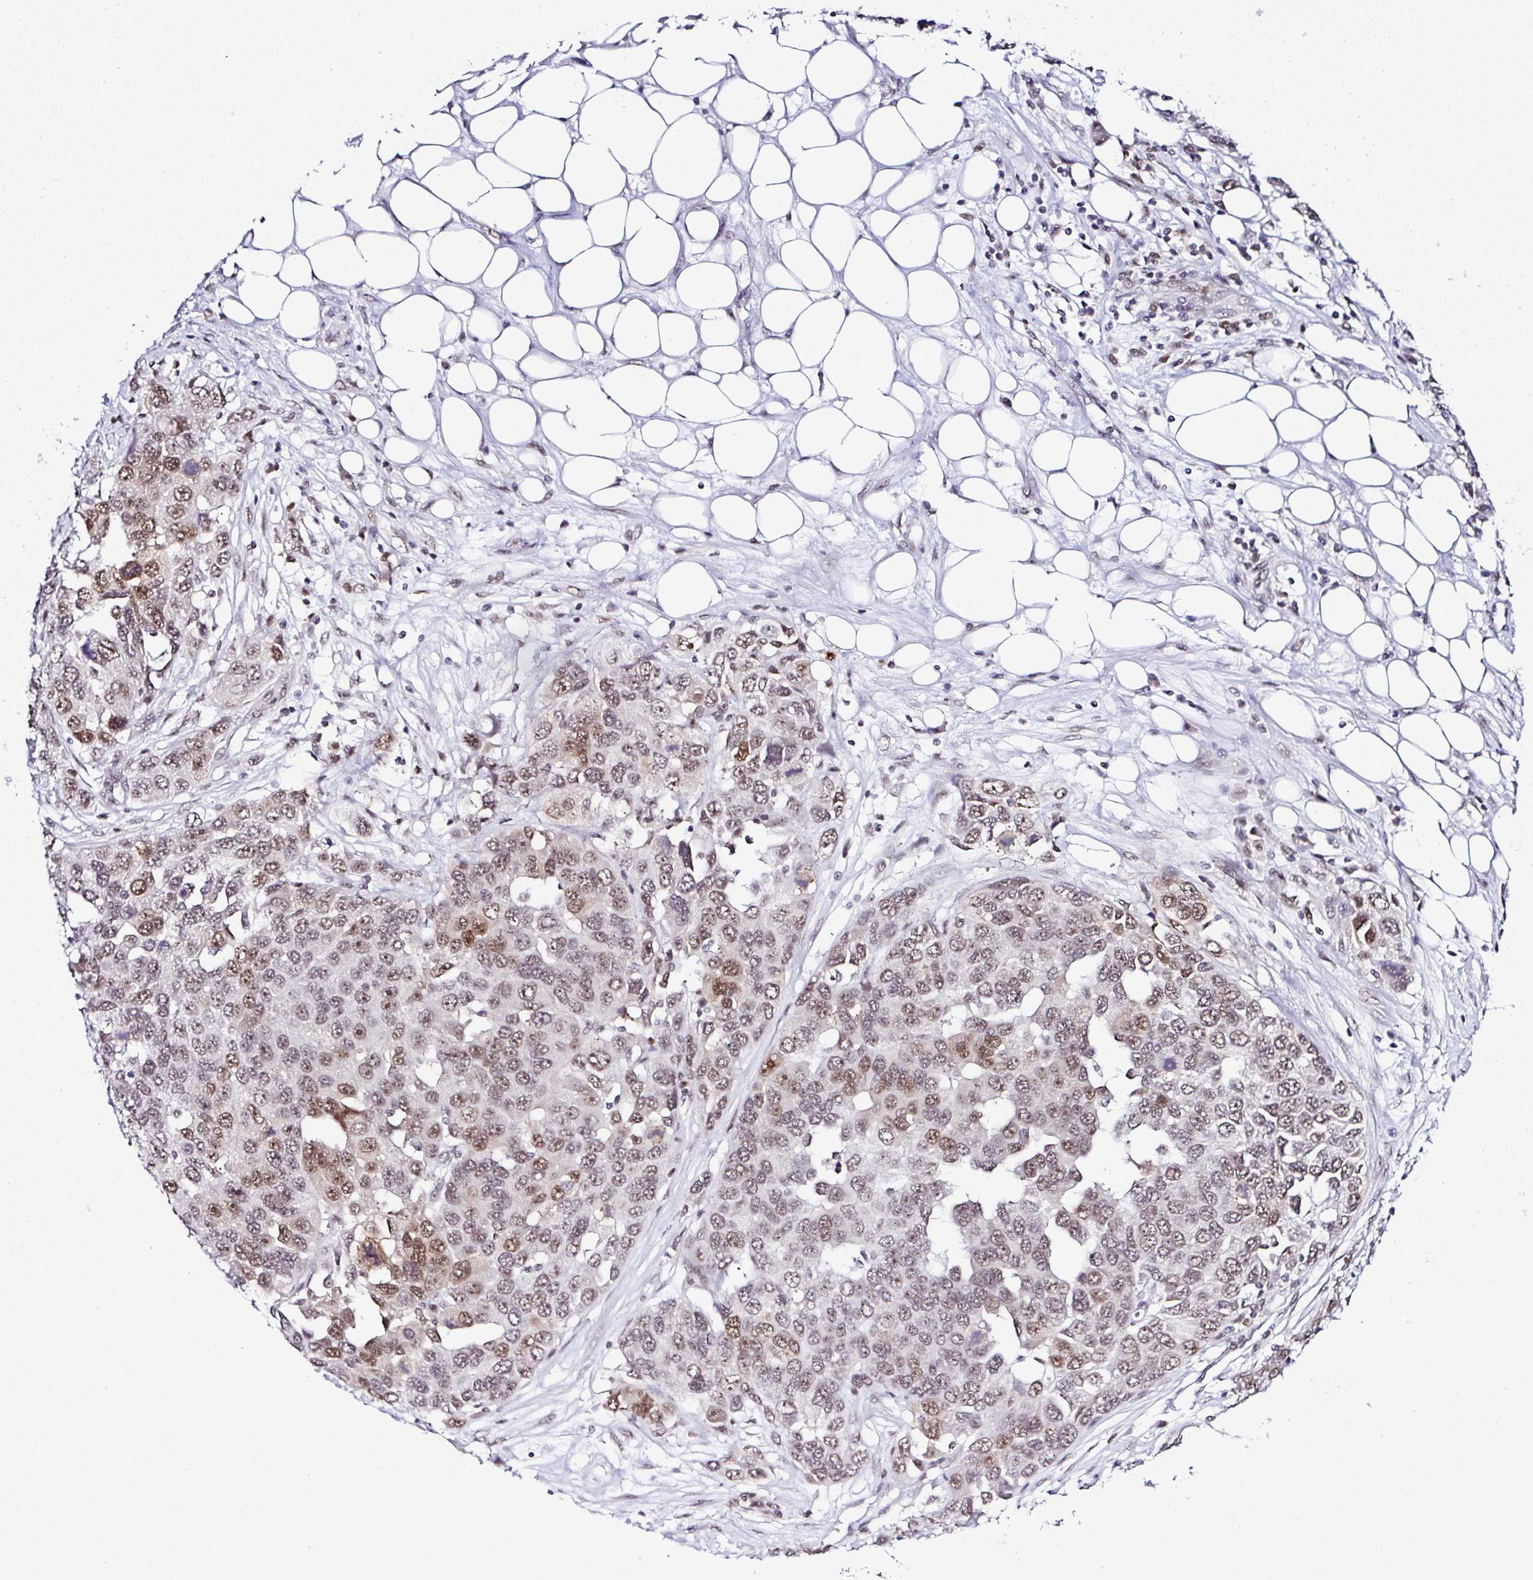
{"staining": {"intensity": "moderate", "quantity": ">75%", "location": "nuclear"}, "tissue": "ovarian cancer", "cell_type": "Tumor cells", "image_type": "cancer", "snomed": [{"axis": "morphology", "description": "Cystadenocarcinoma, serous, NOS"}, {"axis": "topography", "description": "Ovary"}], "caption": "High-power microscopy captured an immunohistochemistry (IHC) histopathology image of ovarian cancer, revealing moderate nuclear positivity in about >75% of tumor cells.", "gene": "PTPN2", "patient": {"sex": "female", "age": 76}}